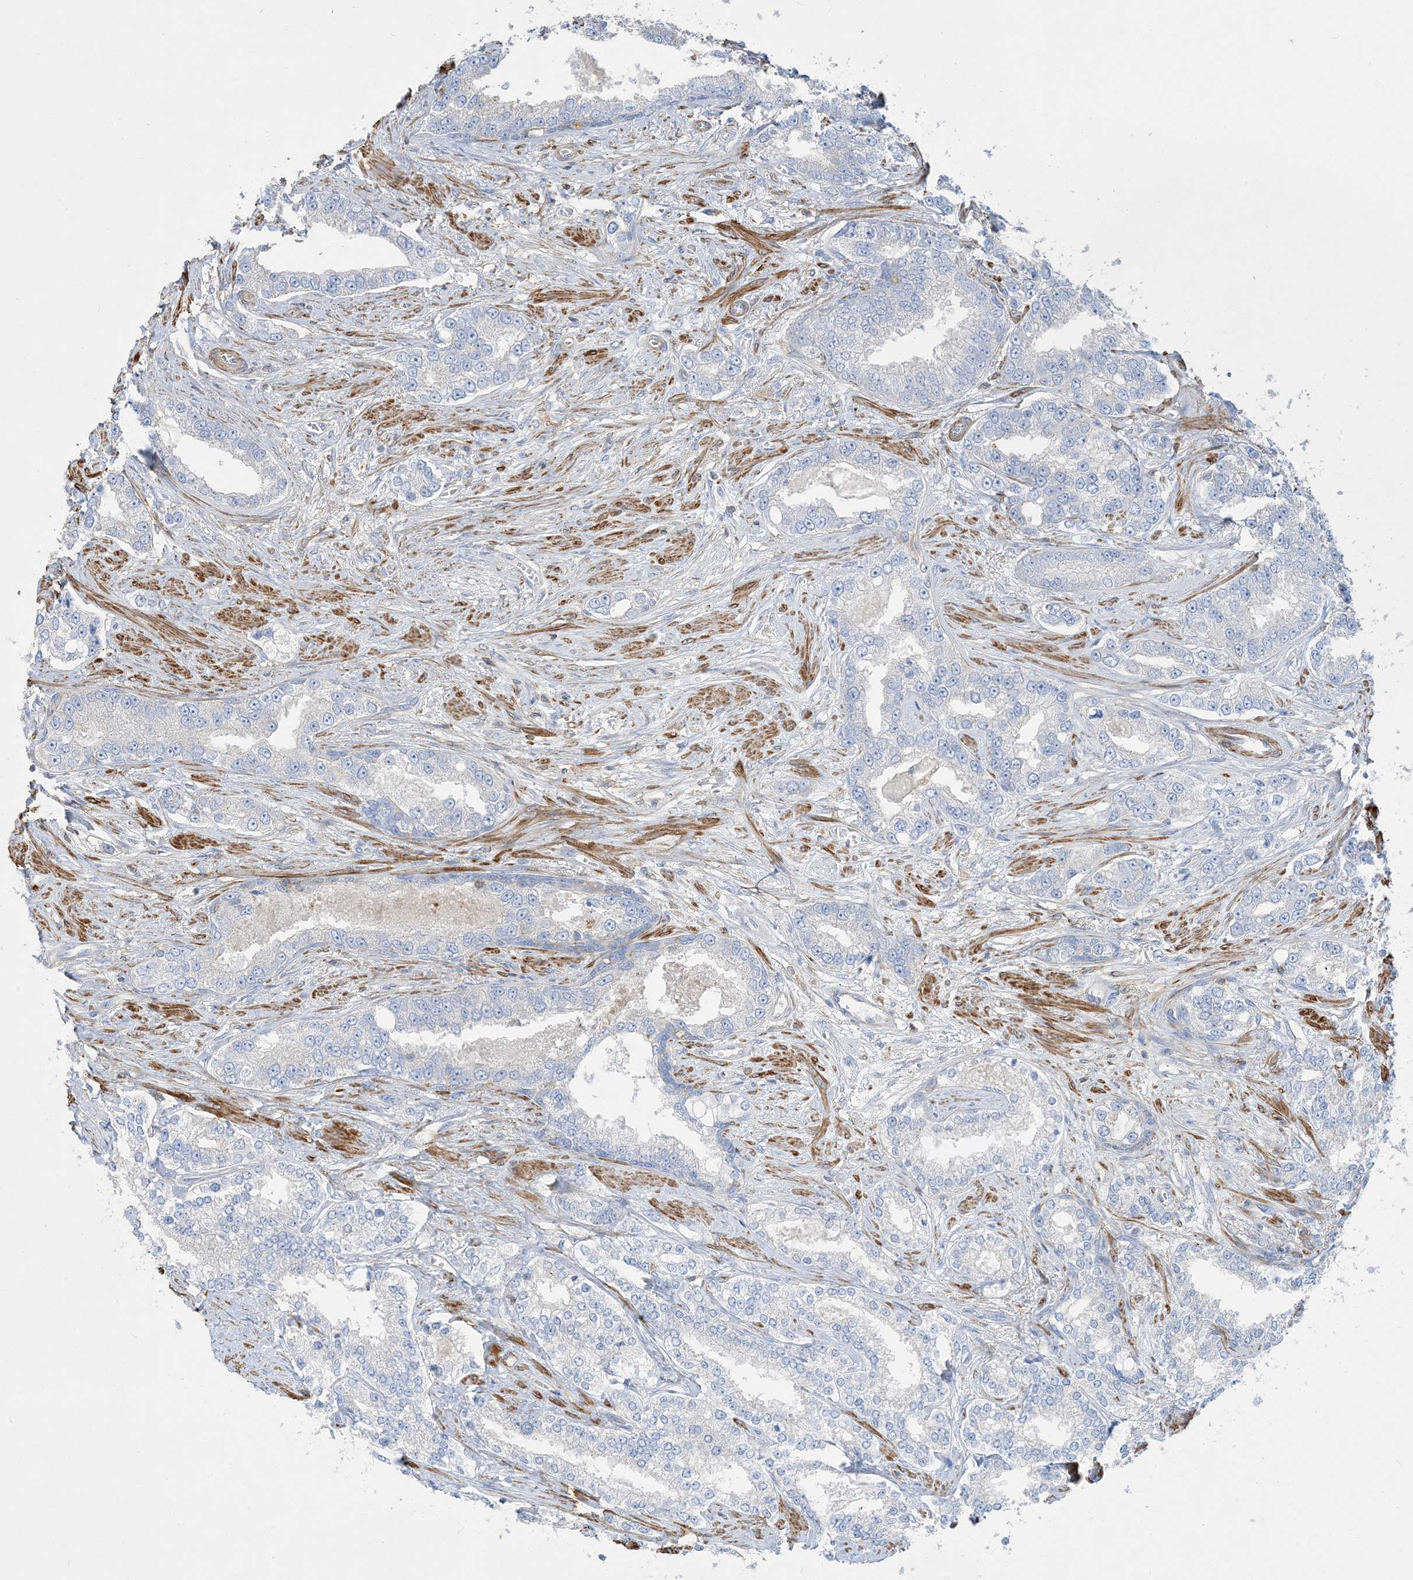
{"staining": {"intensity": "negative", "quantity": "none", "location": "none"}, "tissue": "prostate cancer", "cell_type": "Tumor cells", "image_type": "cancer", "snomed": [{"axis": "morphology", "description": "Normal tissue, NOS"}, {"axis": "morphology", "description": "Adenocarcinoma, High grade"}, {"axis": "topography", "description": "Prostate"}], "caption": "An image of human prostate cancer (adenocarcinoma (high-grade)) is negative for staining in tumor cells.", "gene": "GTF3C2", "patient": {"sex": "male", "age": 83}}